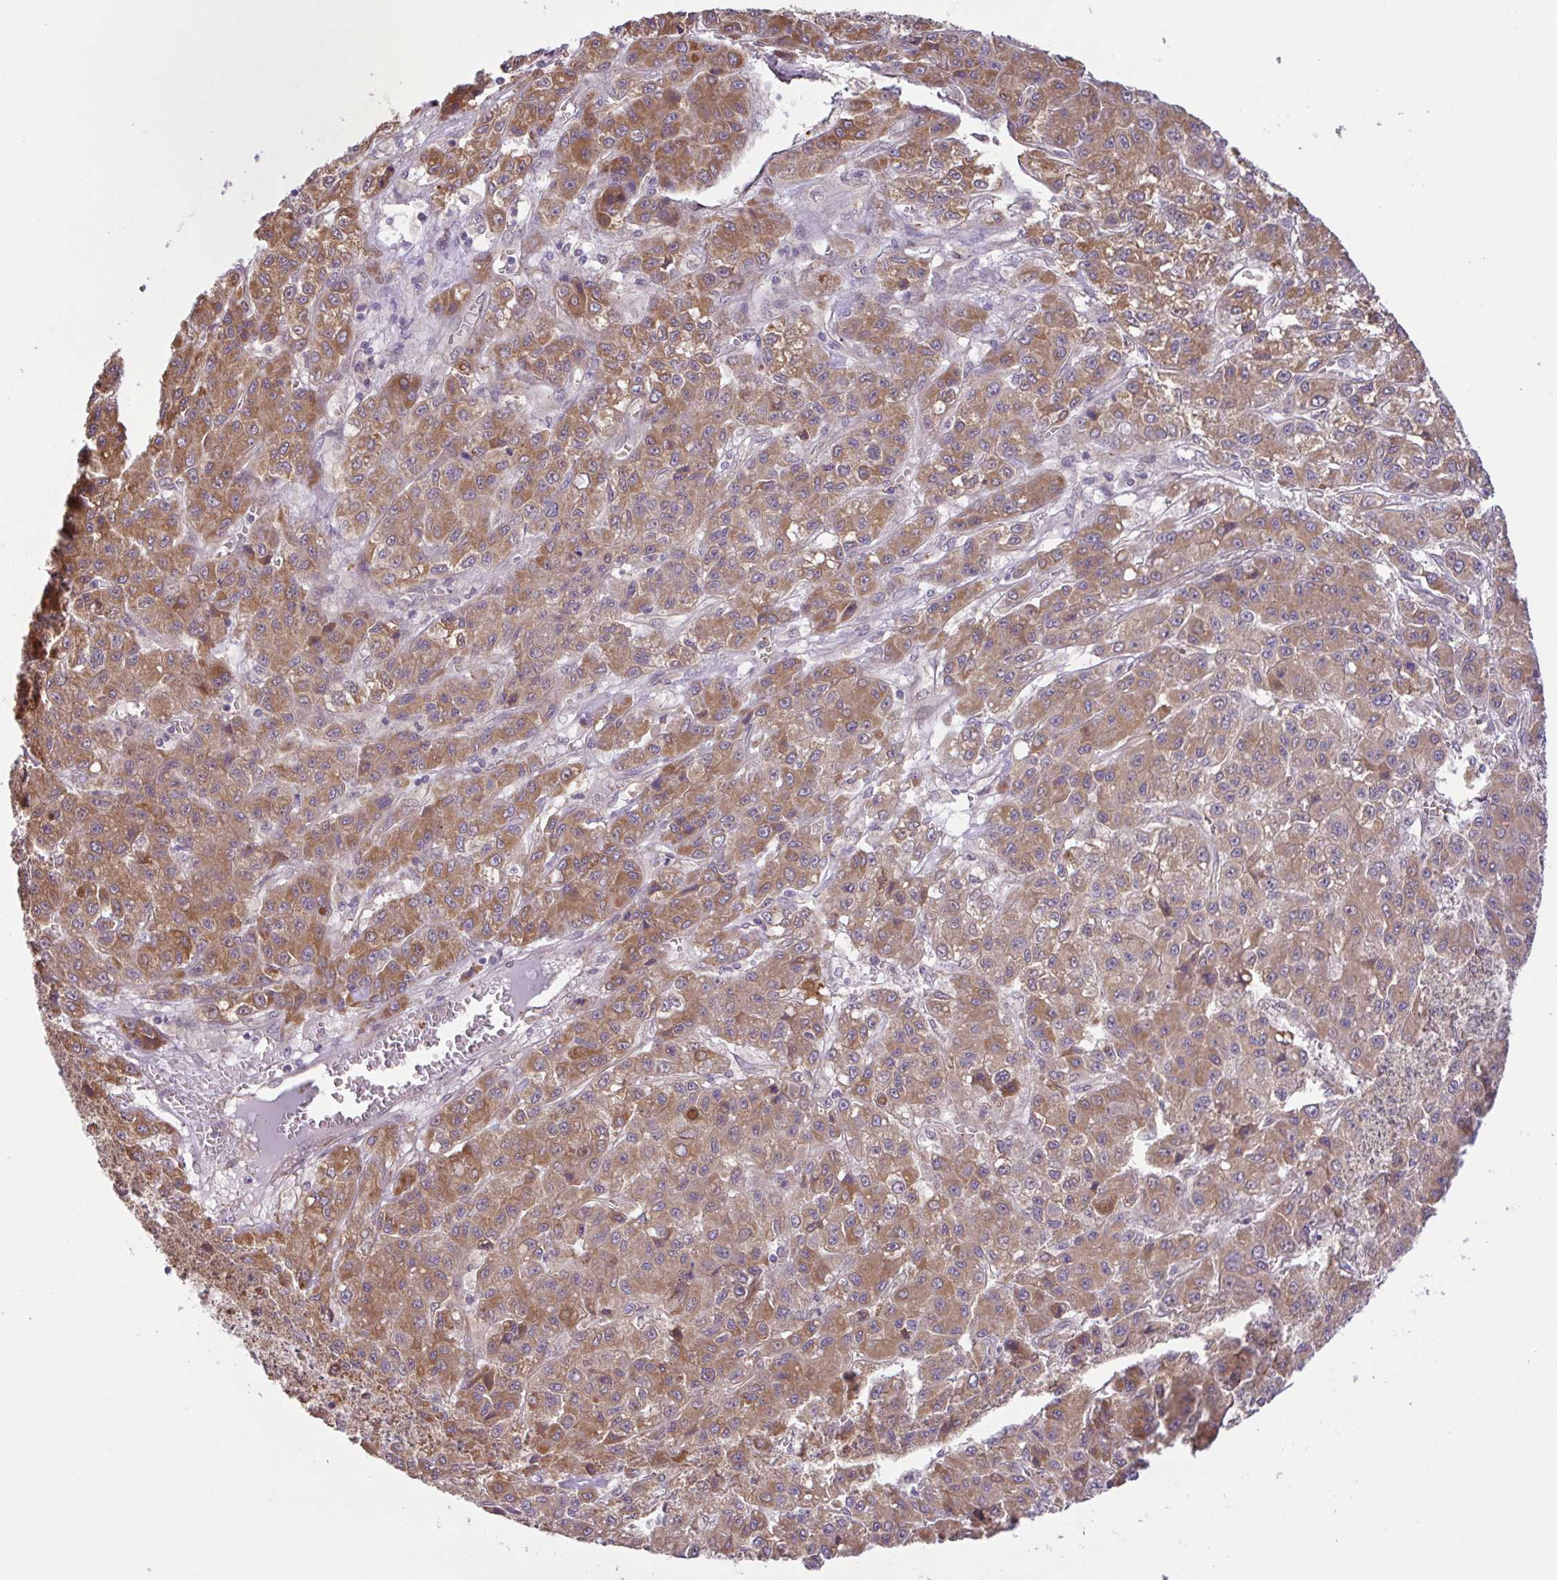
{"staining": {"intensity": "moderate", "quantity": ">75%", "location": "cytoplasmic/membranous"}, "tissue": "liver cancer", "cell_type": "Tumor cells", "image_type": "cancer", "snomed": [{"axis": "morphology", "description": "Carcinoma, Hepatocellular, NOS"}, {"axis": "topography", "description": "Liver"}], "caption": "Human liver hepatocellular carcinoma stained with a brown dye demonstrates moderate cytoplasmic/membranous positive staining in approximately >75% of tumor cells.", "gene": "DLEU7", "patient": {"sex": "male", "age": 70}}